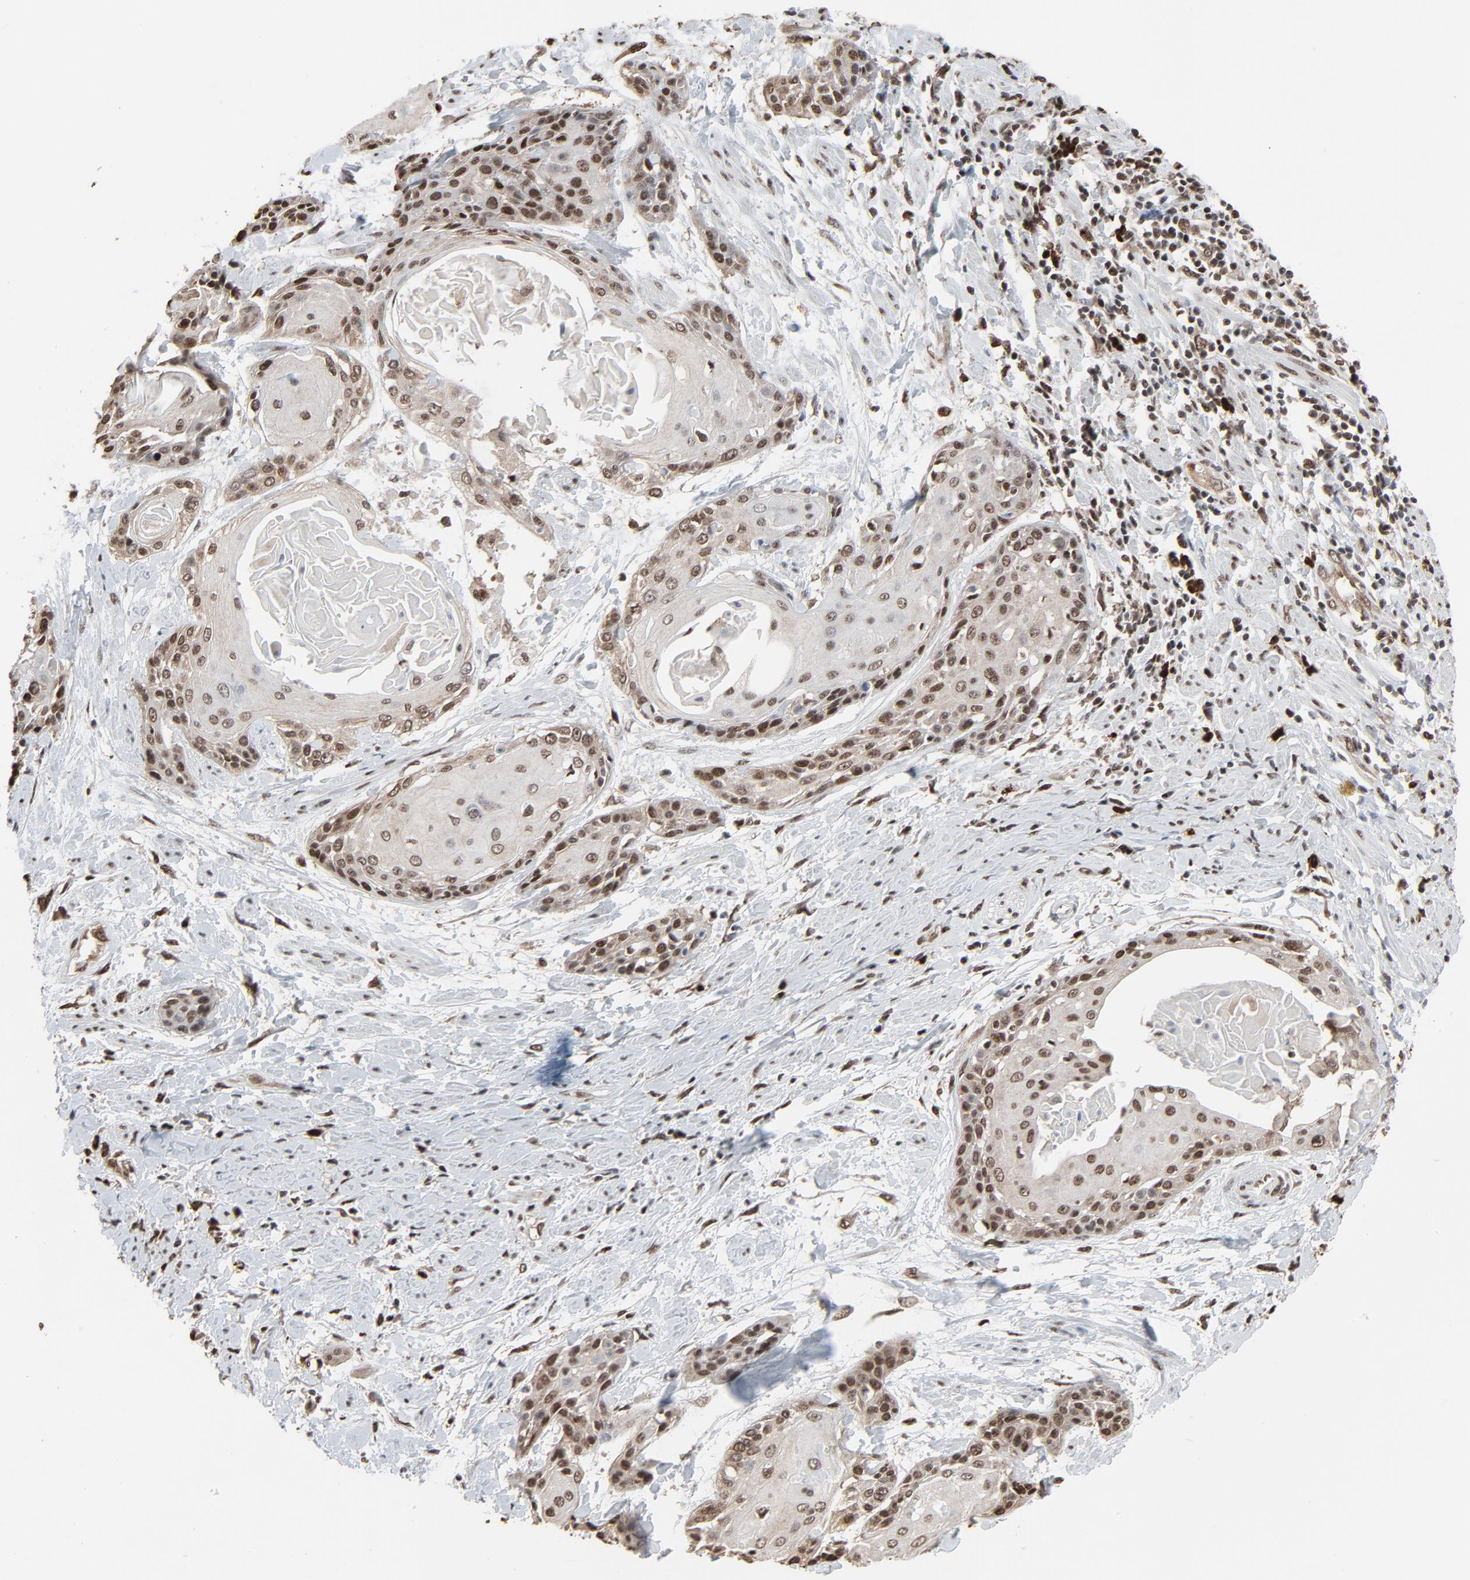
{"staining": {"intensity": "strong", "quantity": ">75%", "location": "cytoplasmic/membranous,nuclear"}, "tissue": "cervical cancer", "cell_type": "Tumor cells", "image_type": "cancer", "snomed": [{"axis": "morphology", "description": "Squamous cell carcinoma, NOS"}, {"axis": "topography", "description": "Cervix"}], "caption": "Cervical cancer stained with a brown dye displays strong cytoplasmic/membranous and nuclear positive staining in approximately >75% of tumor cells.", "gene": "MEIS2", "patient": {"sex": "female", "age": 57}}